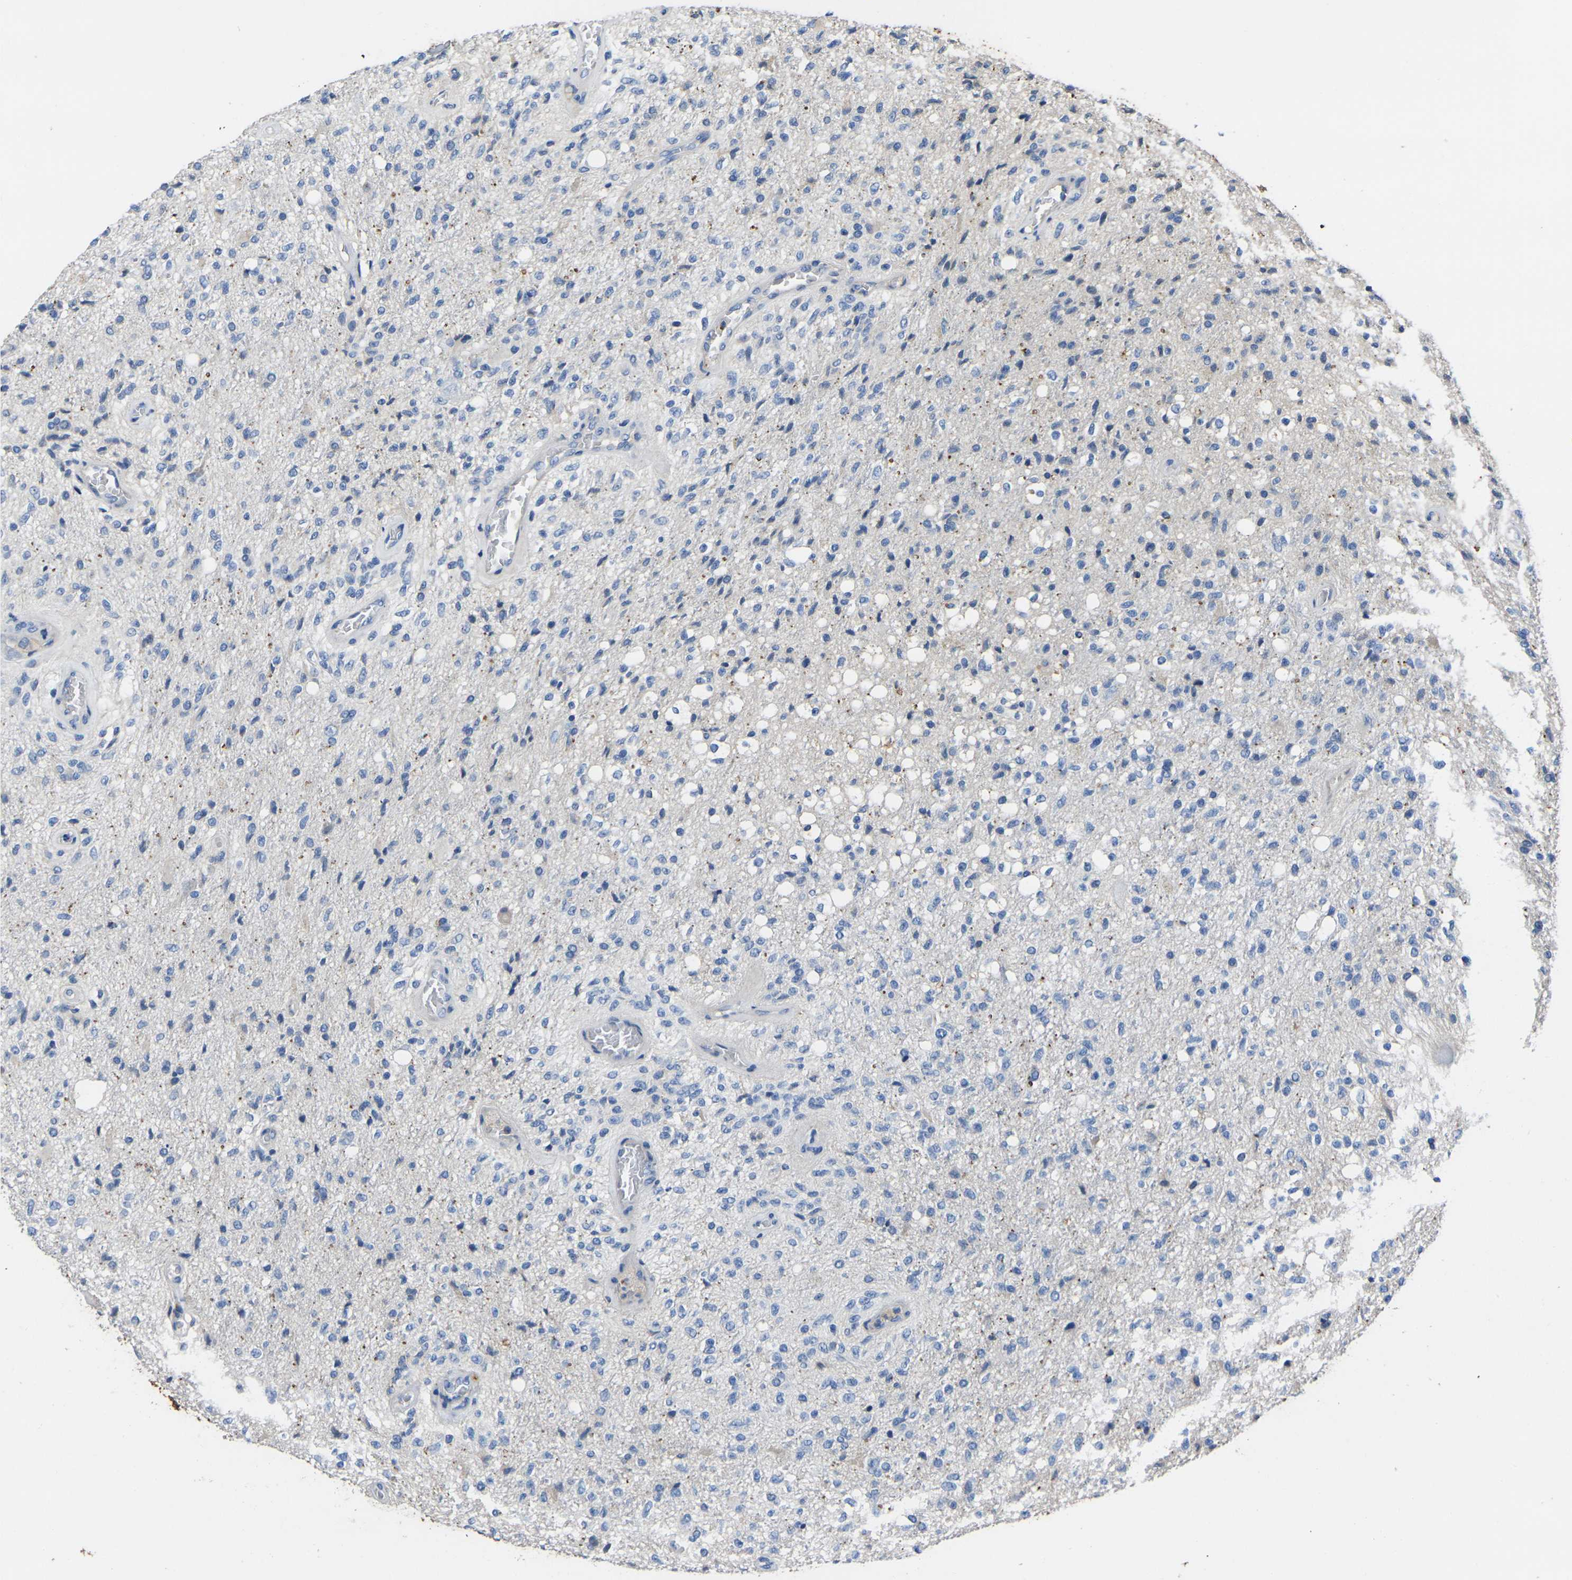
{"staining": {"intensity": "negative", "quantity": "none", "location": "none"}, "tissue": "glioma", "cell_type": "Tumor cells", "image_type": "cancer", "snomed": [{"axis": "morphology", "description": "Normal tissue, NOS"}, {"axis": "morphology", "description": "Glioma, malignant, High grade"}, {"axis": "topography", "description": "Cerebral cortex"}], "caption": "Immunohistochemistry (IHC) micrograph of neoplastic tissue: human glioma stained with DAB (3,3'-diaminobenzidine) reveals no significant protein positivity in tumor cells.", "gene": "GREM2", "patient": {"sex": "male", "age": 77}}